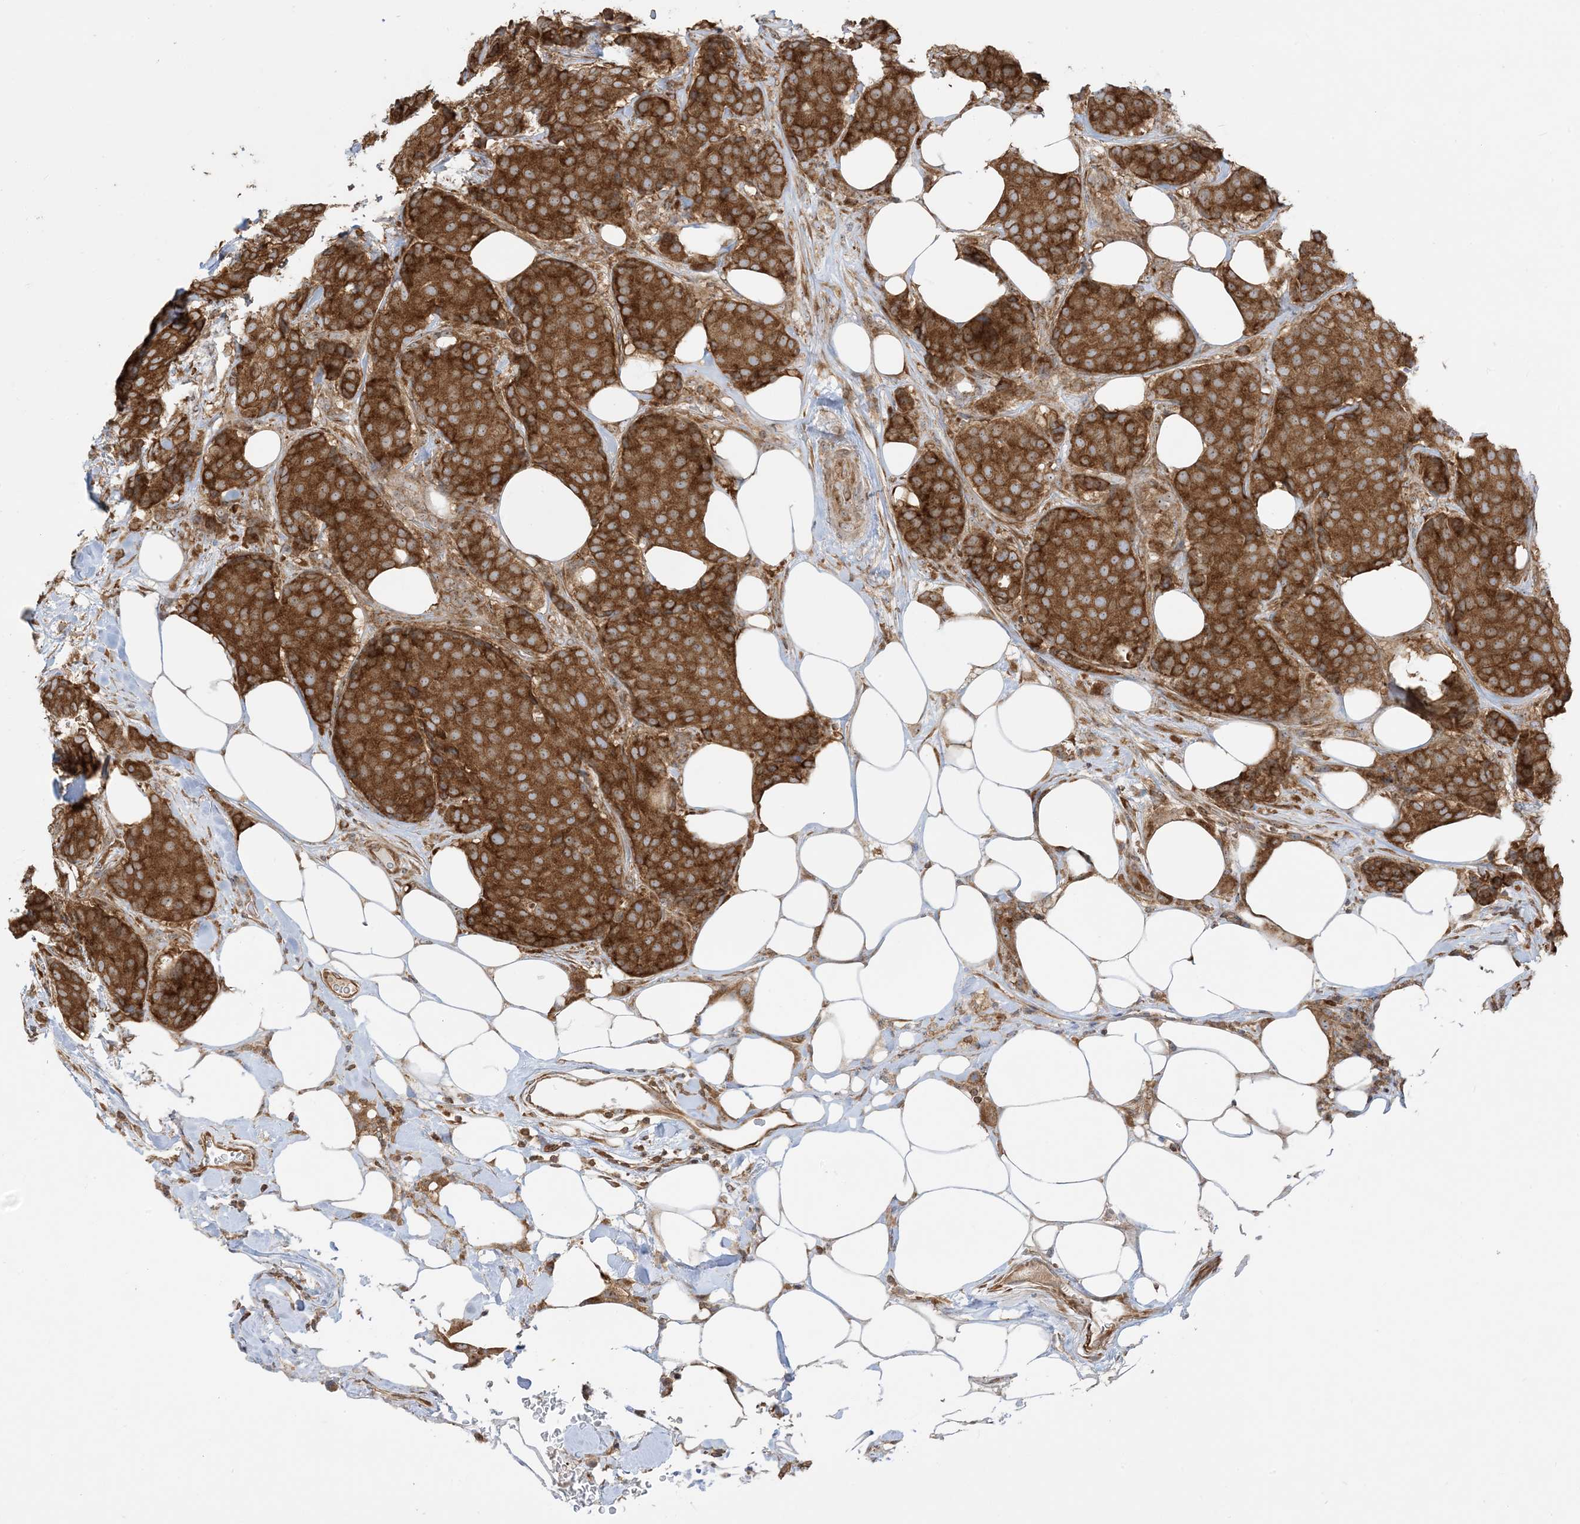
{"staining": {"intensity": "strong", "quantity": ">75%", "location": "cytoplasmic/membranous"}, "tissue": "breast cancer", "cell_type": "Tumor cells", "image_type": "cancer", "snomed": [{"axis": "morphology", "description": "Duct carcinoma"}, {"axis": "topography", "description": "Breast"}], "caption": "Immunohistochemistry micrograph of breast intraductal carcinoma stained for a protein (brown), which demonstrates high levels of strong cytoplasmic/membranous staining in about >75% of tumor cells.", "gene": "SRP72", "patient": {"sex": "female", "age": 75}}